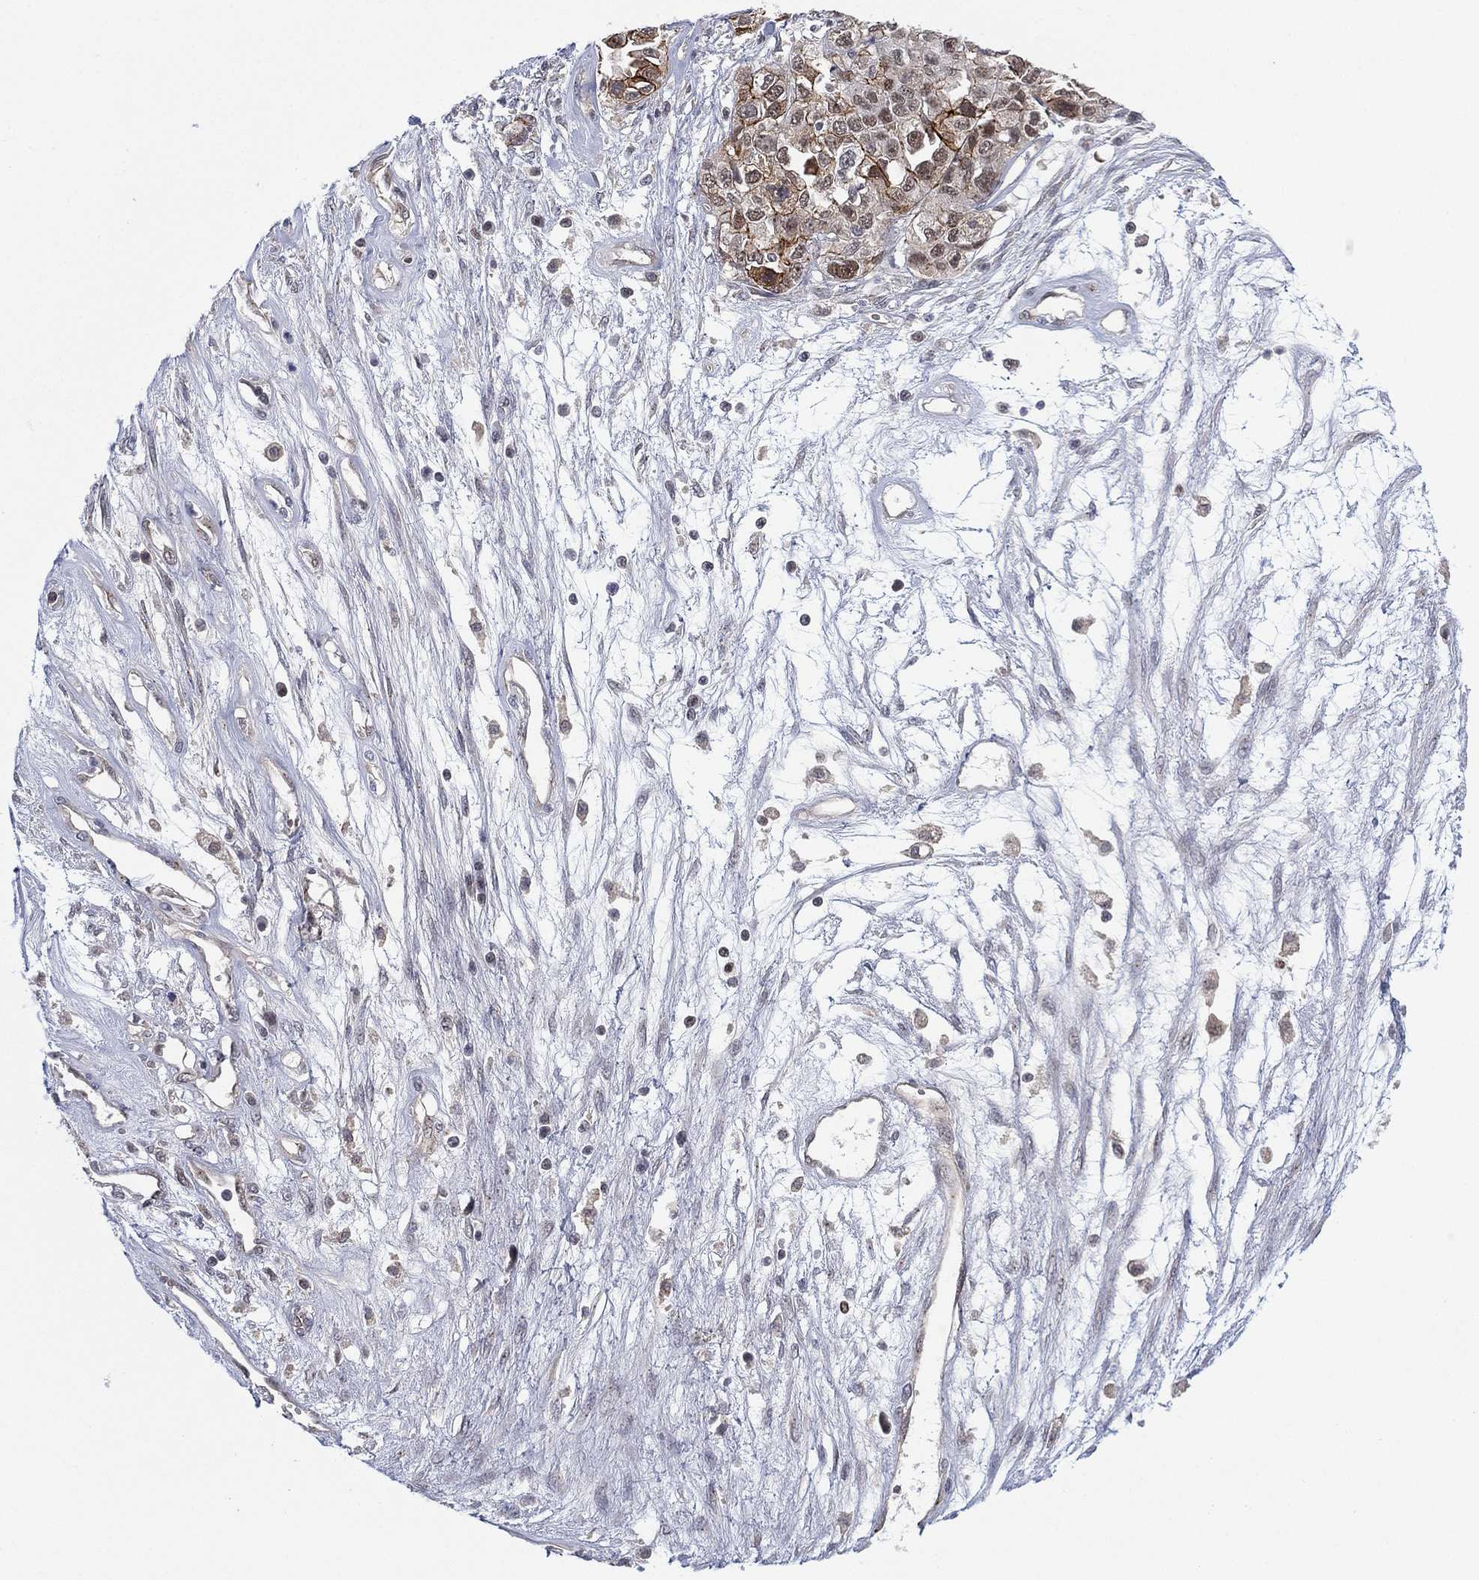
{"staining": {"intensity": "strong", "quantity": "<25%", "location": "cytoplasmic/membranous"}, "tissue": "ovarian cancer", "cell_type": "Tumor cells", "image_type": "cancer", "snomed": [{"axis": "morphology", "description": "Cystadenocarcinoma, serous, NOS"}, {"axis": "topography", "description": "Ovary"}], "caption": "DAB immunohistochemical staining of human ovarian cancer exhibits strong cytoplasmic/membranous protein expression in approximately <25% of tumor cells. (Stains: DAB in brown, nuclei in blue, Microscopy: brightfield microscopy at high magnification).", "gene": "GSE1", "patient": {"sex": "female", "age": 87}}